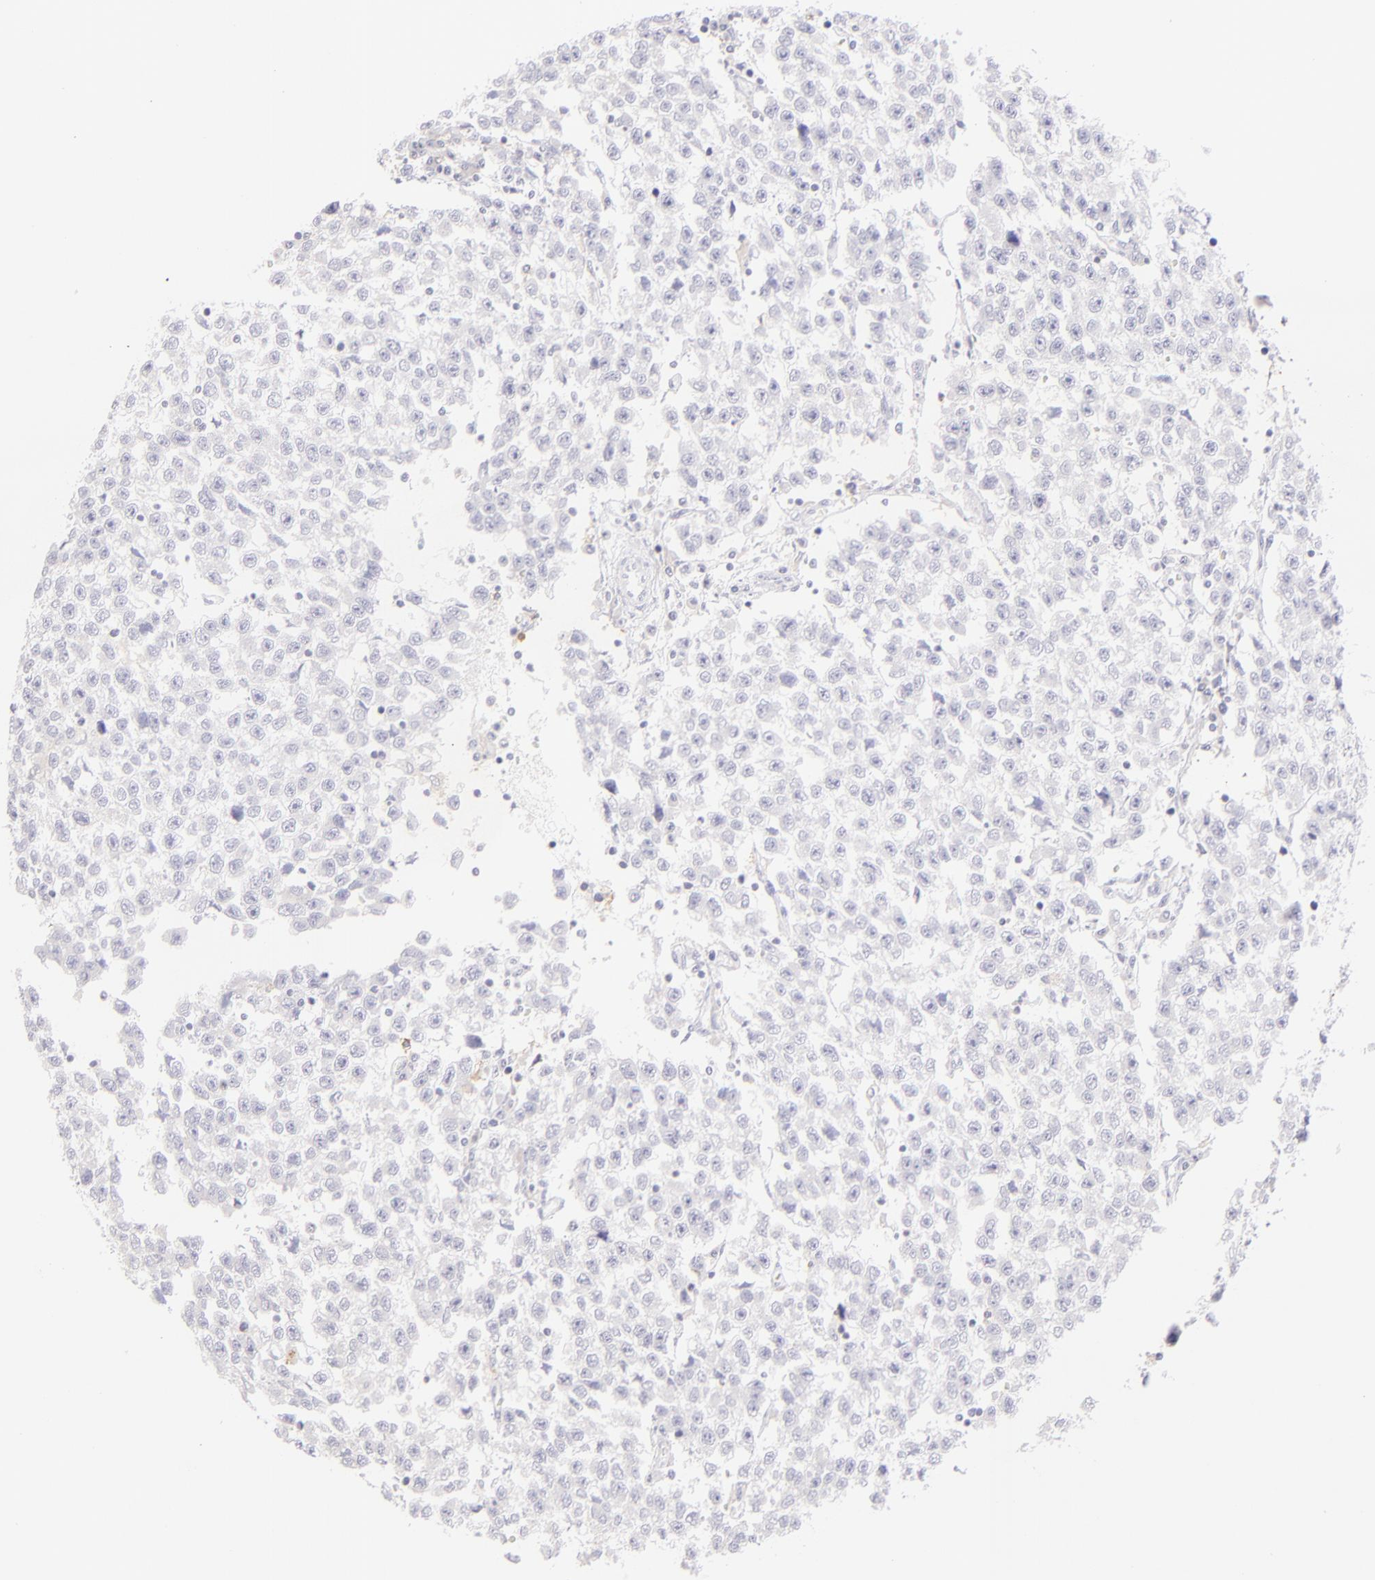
{"staining": {"intensity": "negative", "quantity": "none", "location": "none"}, "tissue": "testis cancer", "cell_type": "Tumor cells", "image_type": "cancer", "snomed": [{"axis": "morphology", "description": "Seminoma, NOS"}, {"axis": "topography", "description": "Testis"}], "caption": "IHC micrograph of neoplastic tissue: testis cancer stained with DAB (3,3'-diaminobenzidine) demonstrates no significant protein positivity in tumor cells.", "gene": "IL2RA", "patient": {"sex": "male", "age": 35}}